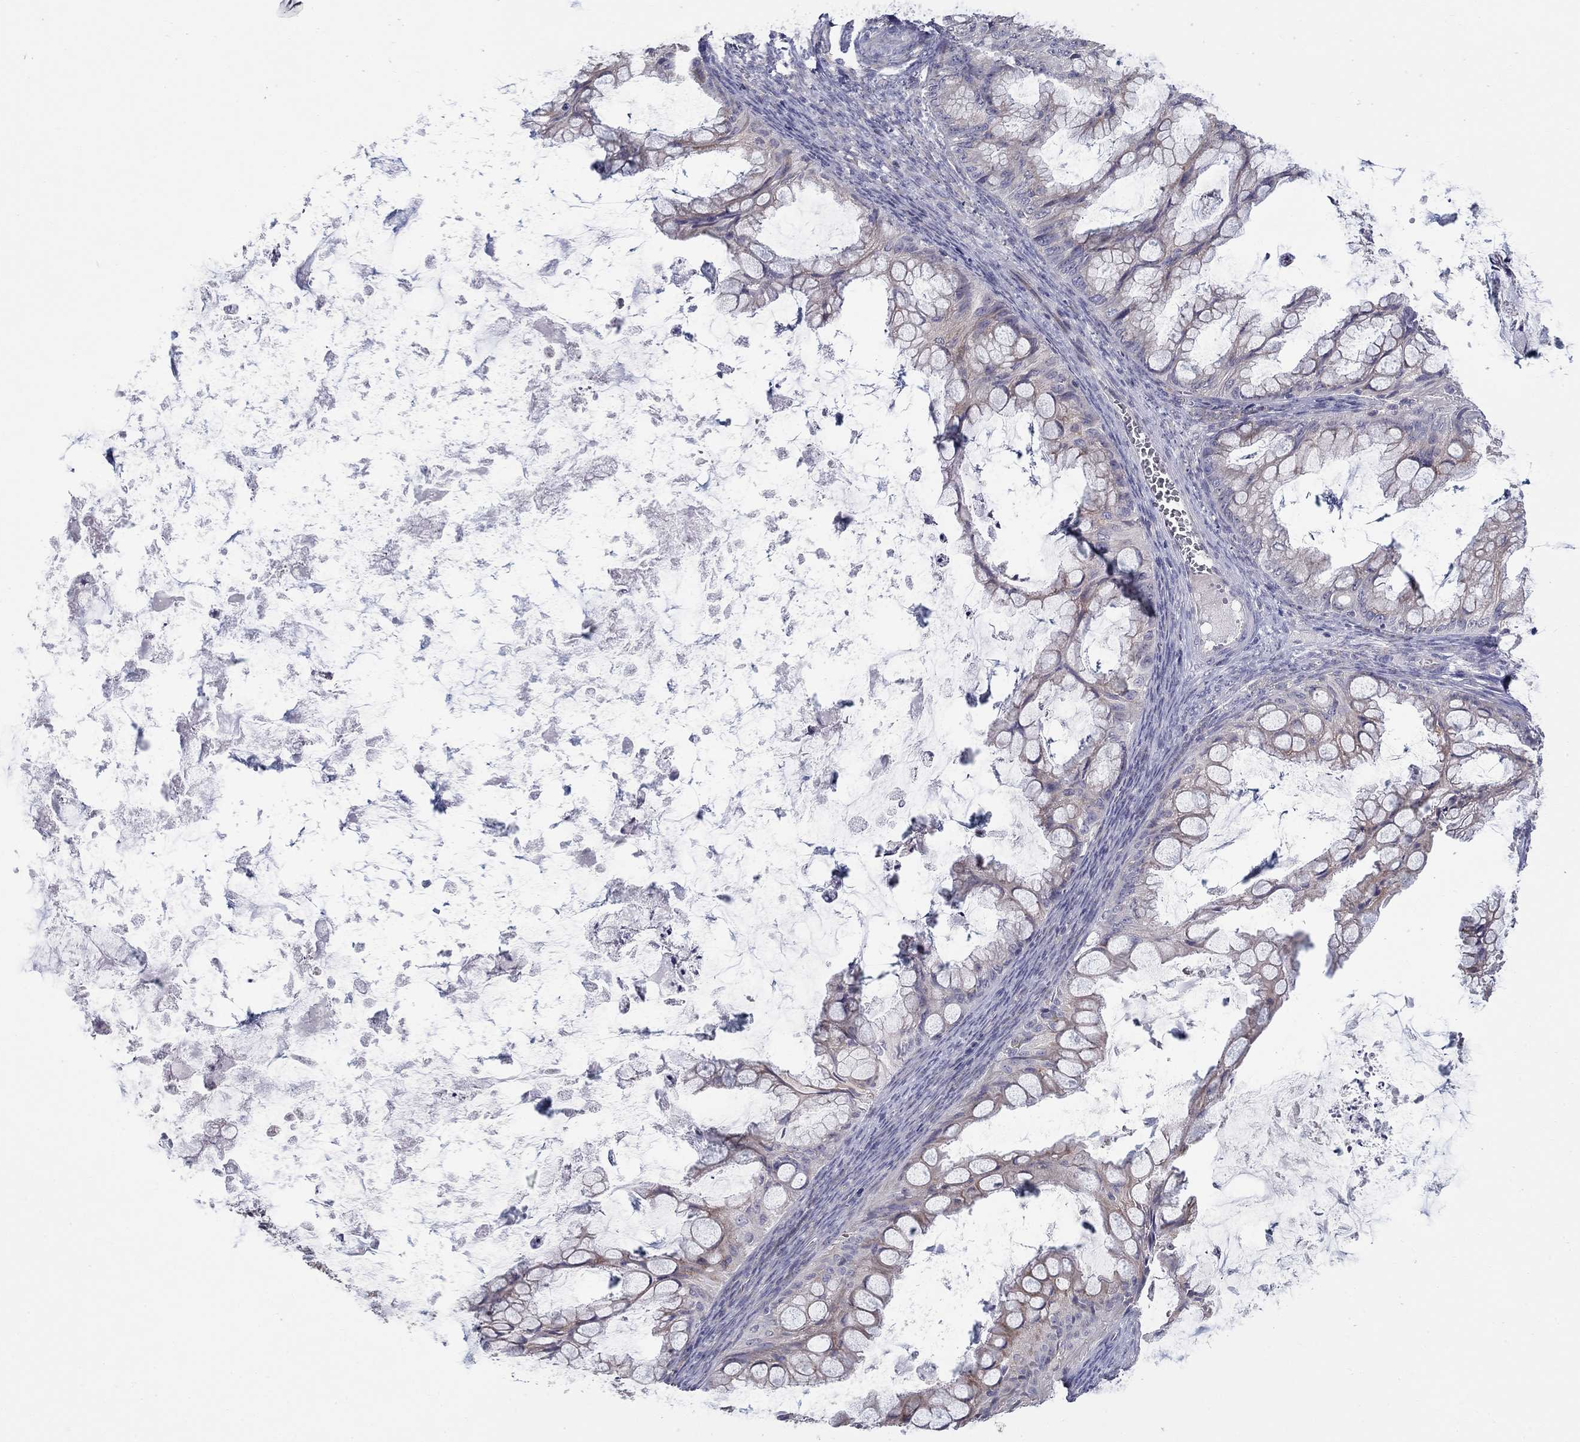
{"staining": {"intensity": "negative", "quantity": "none", "location": "none"}, "tissue": "ovarian cancer", "cell_type": "Tumor cells", "image_type": "cancer", "snomed": [{"axis": "morphology", "description": "Cystadenocarcinoma, mucinous, NOS"}, {"axis": "topography", "description": "Ovary"}], "caption": "IHC photomicrograph of neoplastic tissue: human ovarian cancer (mucinous cystadenocarcinoma) stained with DAB displays no significant protein staining in tumor cells.", "gene": "QRFPR", "patient": {"sex": "female", "age": 35}}